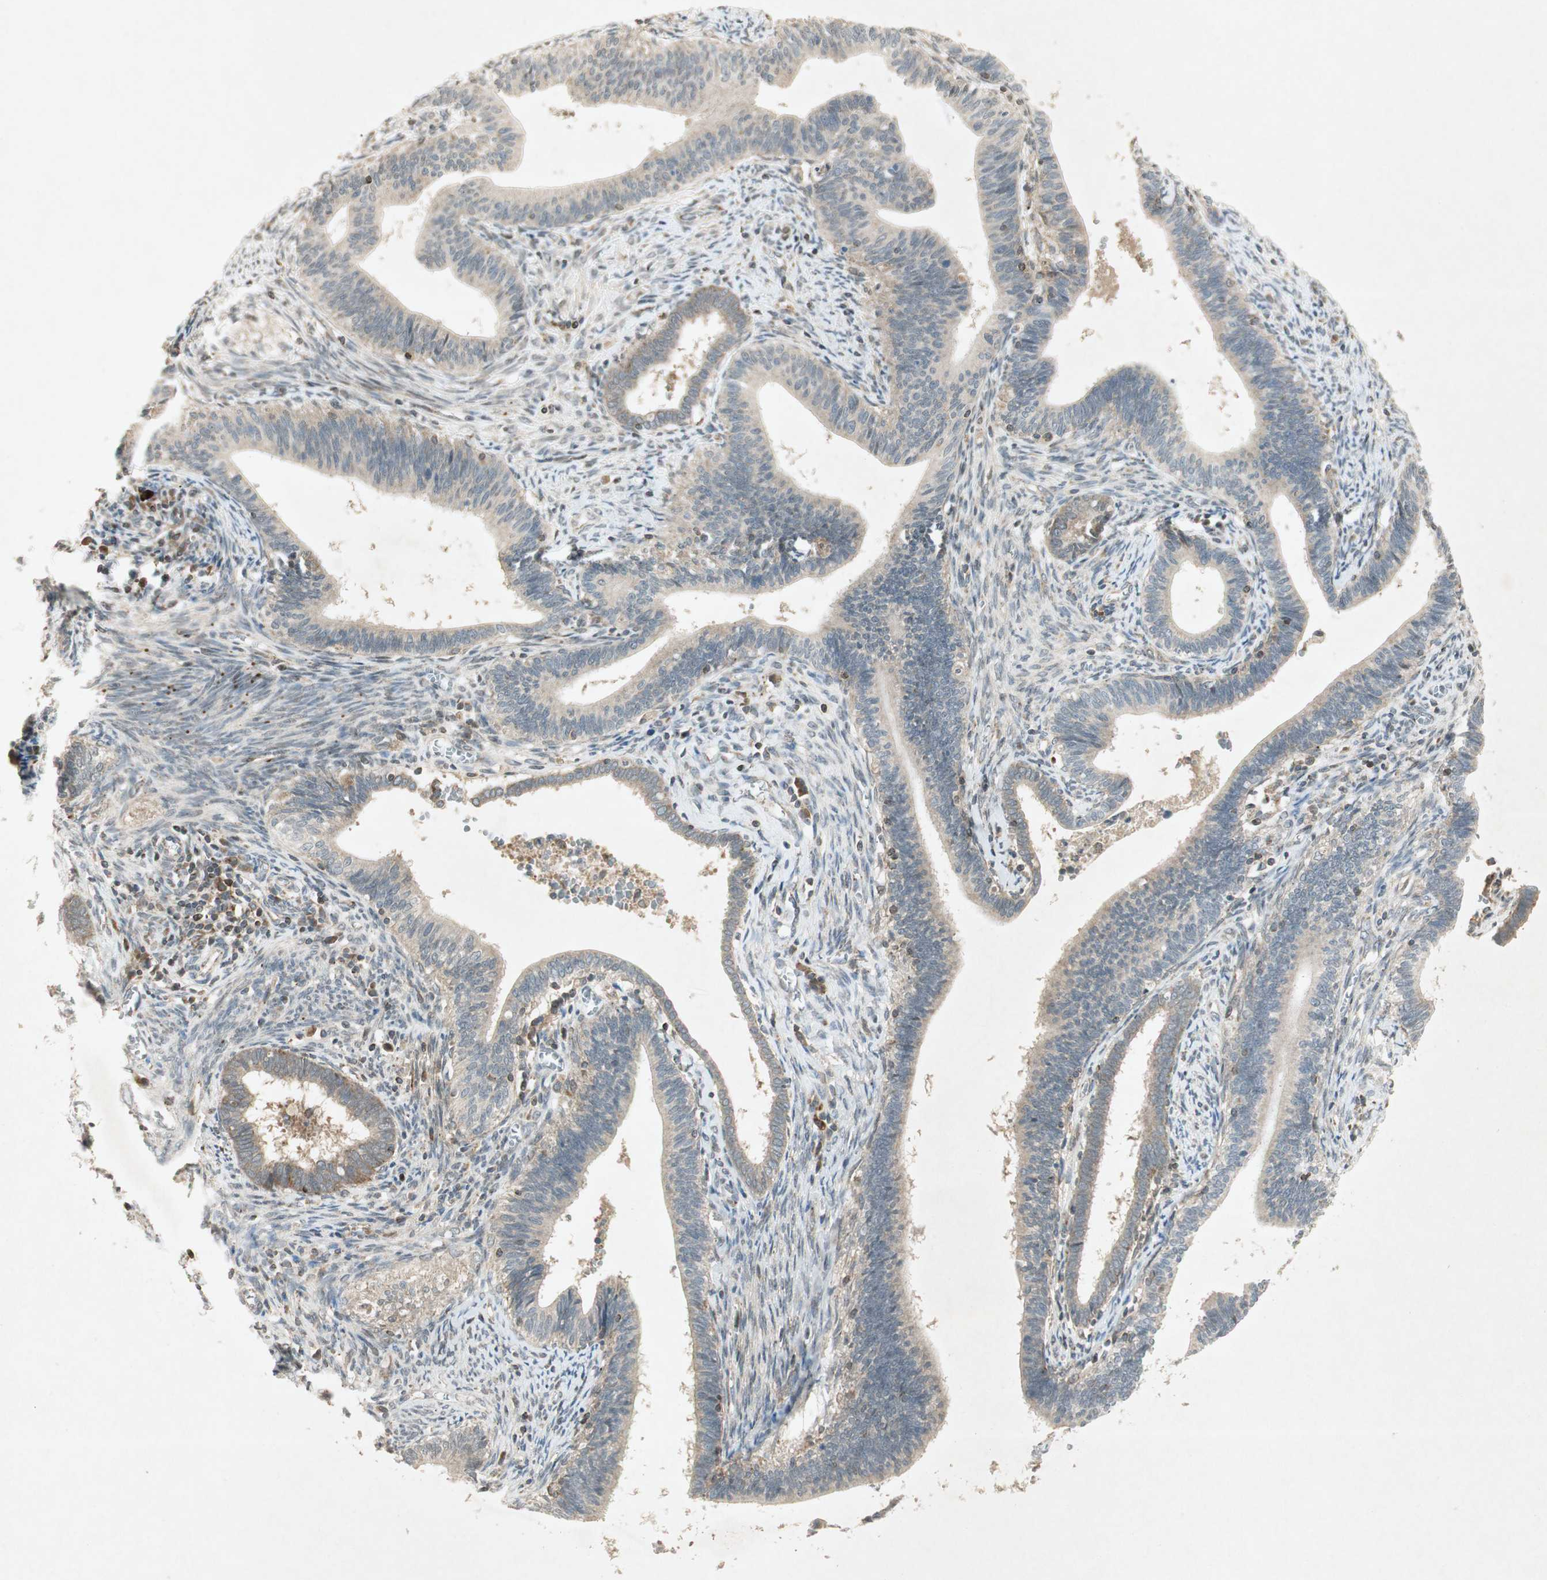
{"staining": {"intensity": "weak", "quantity": "25%-75%", "location": "cytoplasmic/membranous"}, "tissue": "cervical cancer", "cell_type": "Tumor cells", "image_type": "cancer", "snomed": [{"axis": "morphology", "description": "Adenocarcinoma, NOS"}, {"axis": "topography", "description": "Cervix"}], "caption": "The photomicrograph exhibits immunohistochemical staining of cervical cancer. There is weak cytoplasmic/membranous expression is present in about 25%-75% of tumor cells.", "gene": "USP2", "patient": {"sex": "female", "age": 44}}